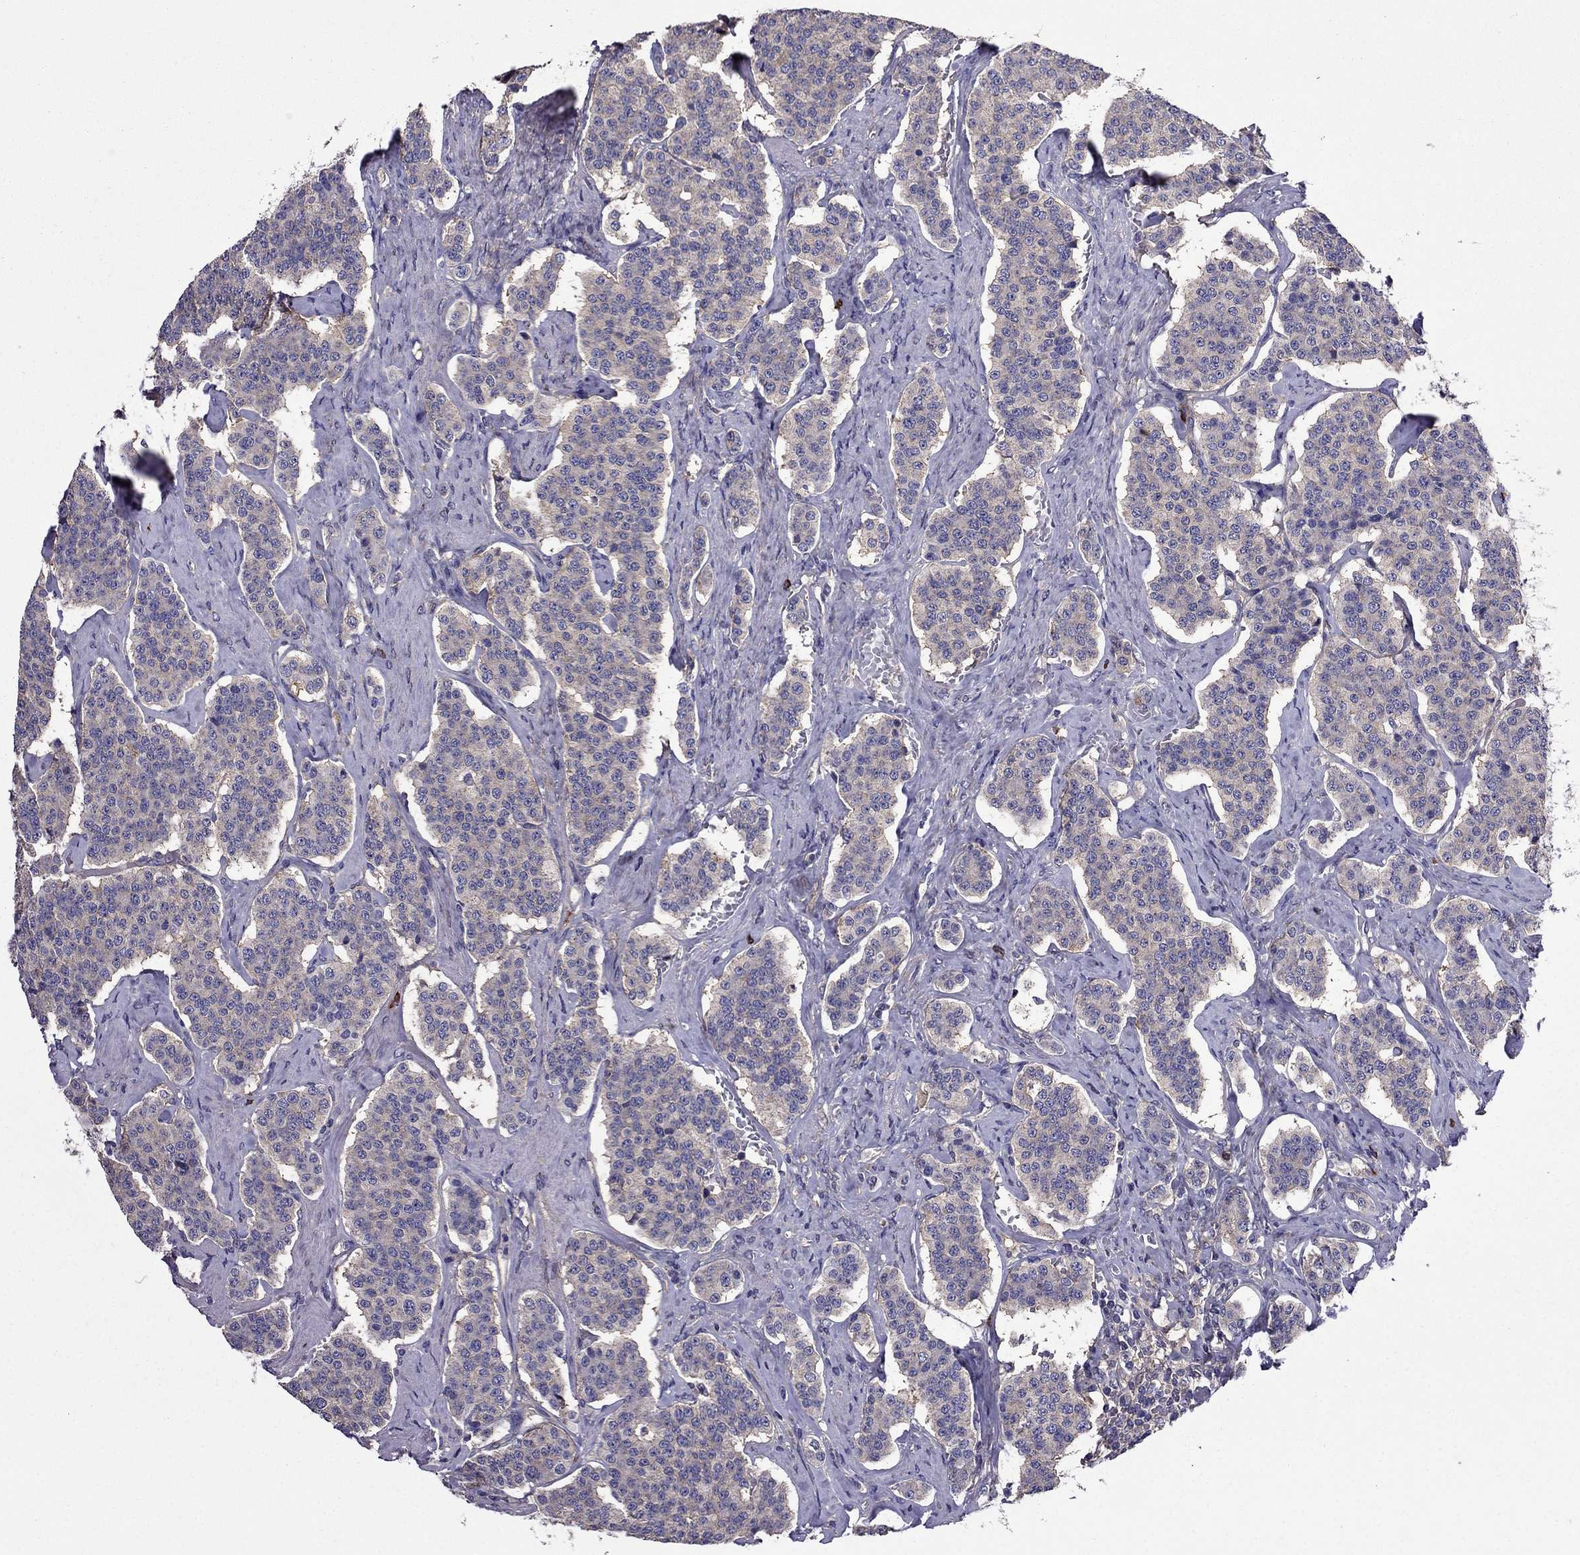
{"staining": {"intensity": "negative", "quantity": "none", "location": "none"}, "tissue": "carcinoid", "cell_type": "Tumor cells", "image_type": "cancer", "snomed": [{"axis": "morphology", "description": "Carcinoid, malignant, NOS"}, {"axis": "topography", "description": "Small intestine"}], "caption": "Immunohistochemical staining of malignant carcinoid reveals no significant staining in tumor cells.", "gene": "ITGB1", "patient": {"sex": "female", "age": 58}}